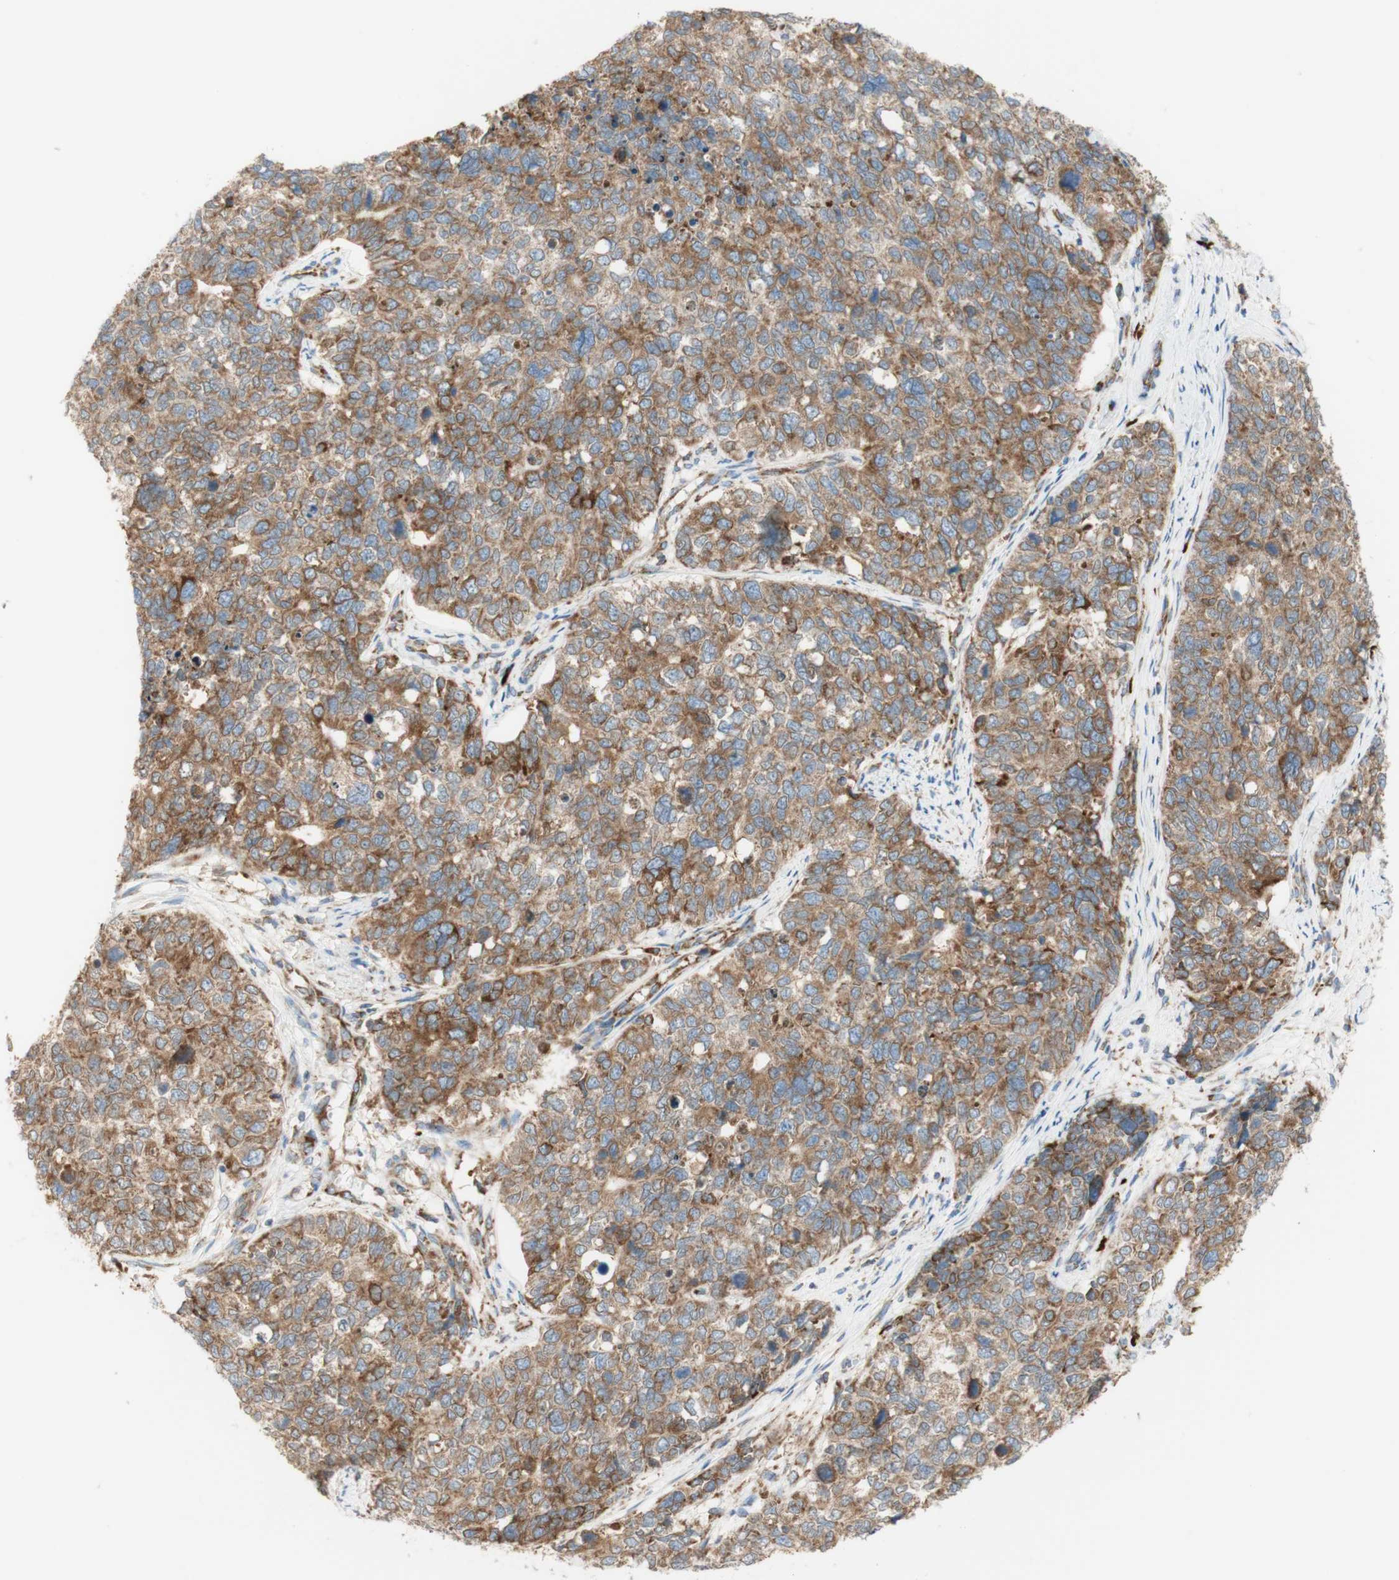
{"staining": {"intensity": "moderate", "quantity": ">75%", "location": "cytoplasmic/membranous"}, "tissue": "cervical cancer", "cell_type": "Tumor cells", "image_type": "cancer", "snomed": [{"axis": "morphology", "description": "Squamous cell carcinoma, NOS"}, {"axis": "topography", "description": "Cervix"}], "caption": "Immunohistochemistry (IHC) histopathology image of neoplastic tissue: human cervical cancer stained using immunohistochemistry (IHC) displays medium levels of moderate protein expression localized specifically in the cytoplasmic/membranous of tumor cells, appearing as a cytoplasmic/membranous brown color.", "gene": "MANF", "patient": {"sex": "female", "age": 63}}